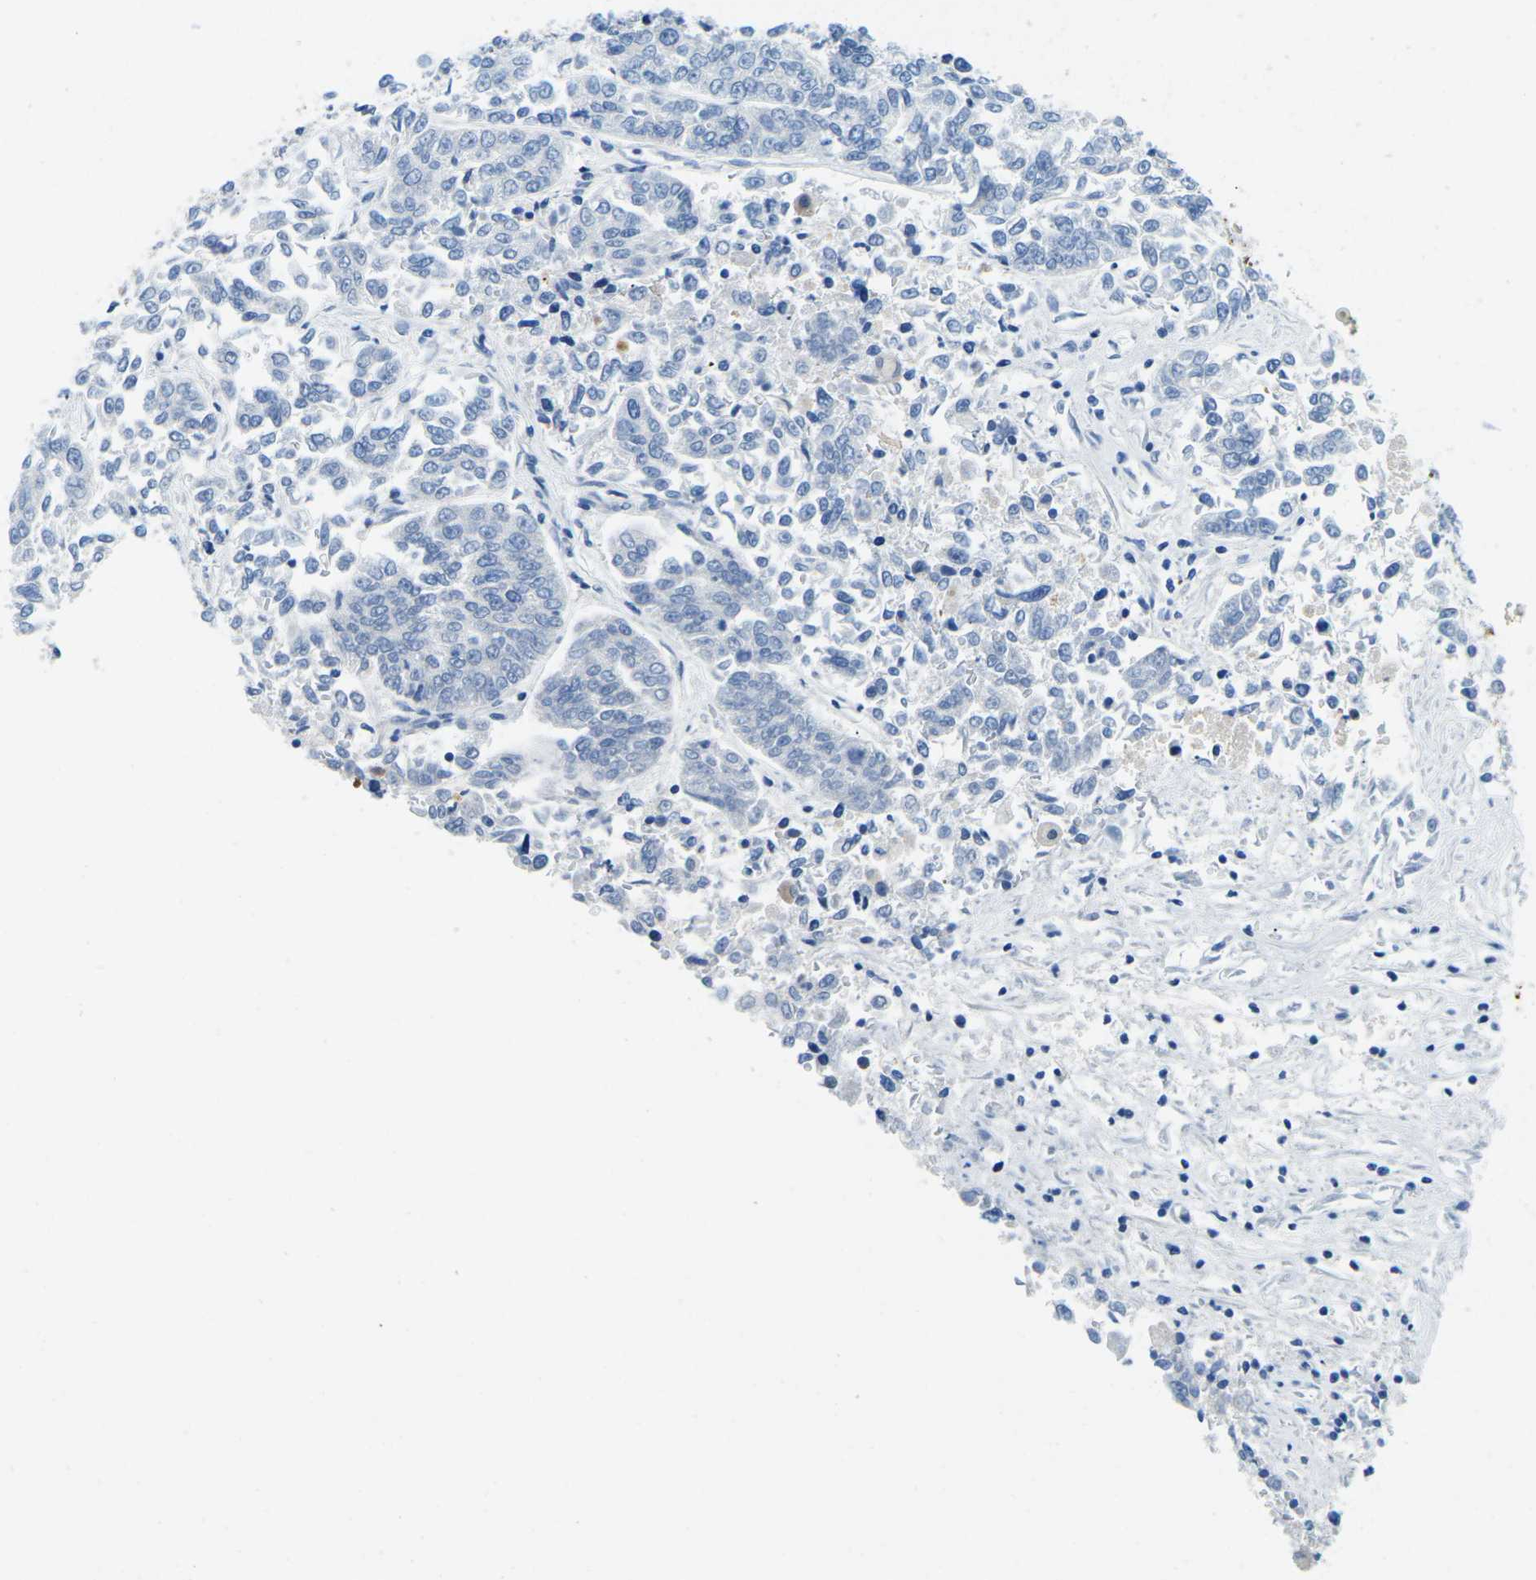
{"staining": {"intensity": "negative", "quantity": "none", "location": "none"}, "tissue": "lung cancer", "cell_type": "Tumor cells", "image_type": "cancer", "snomed": [{"axis": "morphology", "description": "Adenocarcinoma, NOS"}, {"axis": "topography", "description": "Lung"}], "caption": "A photomicrograph of lung cancer stained for a protein shows no brown staining in tumor cells.", "gene": "CFB", "patient": {"sex": "male", "age": 84}}